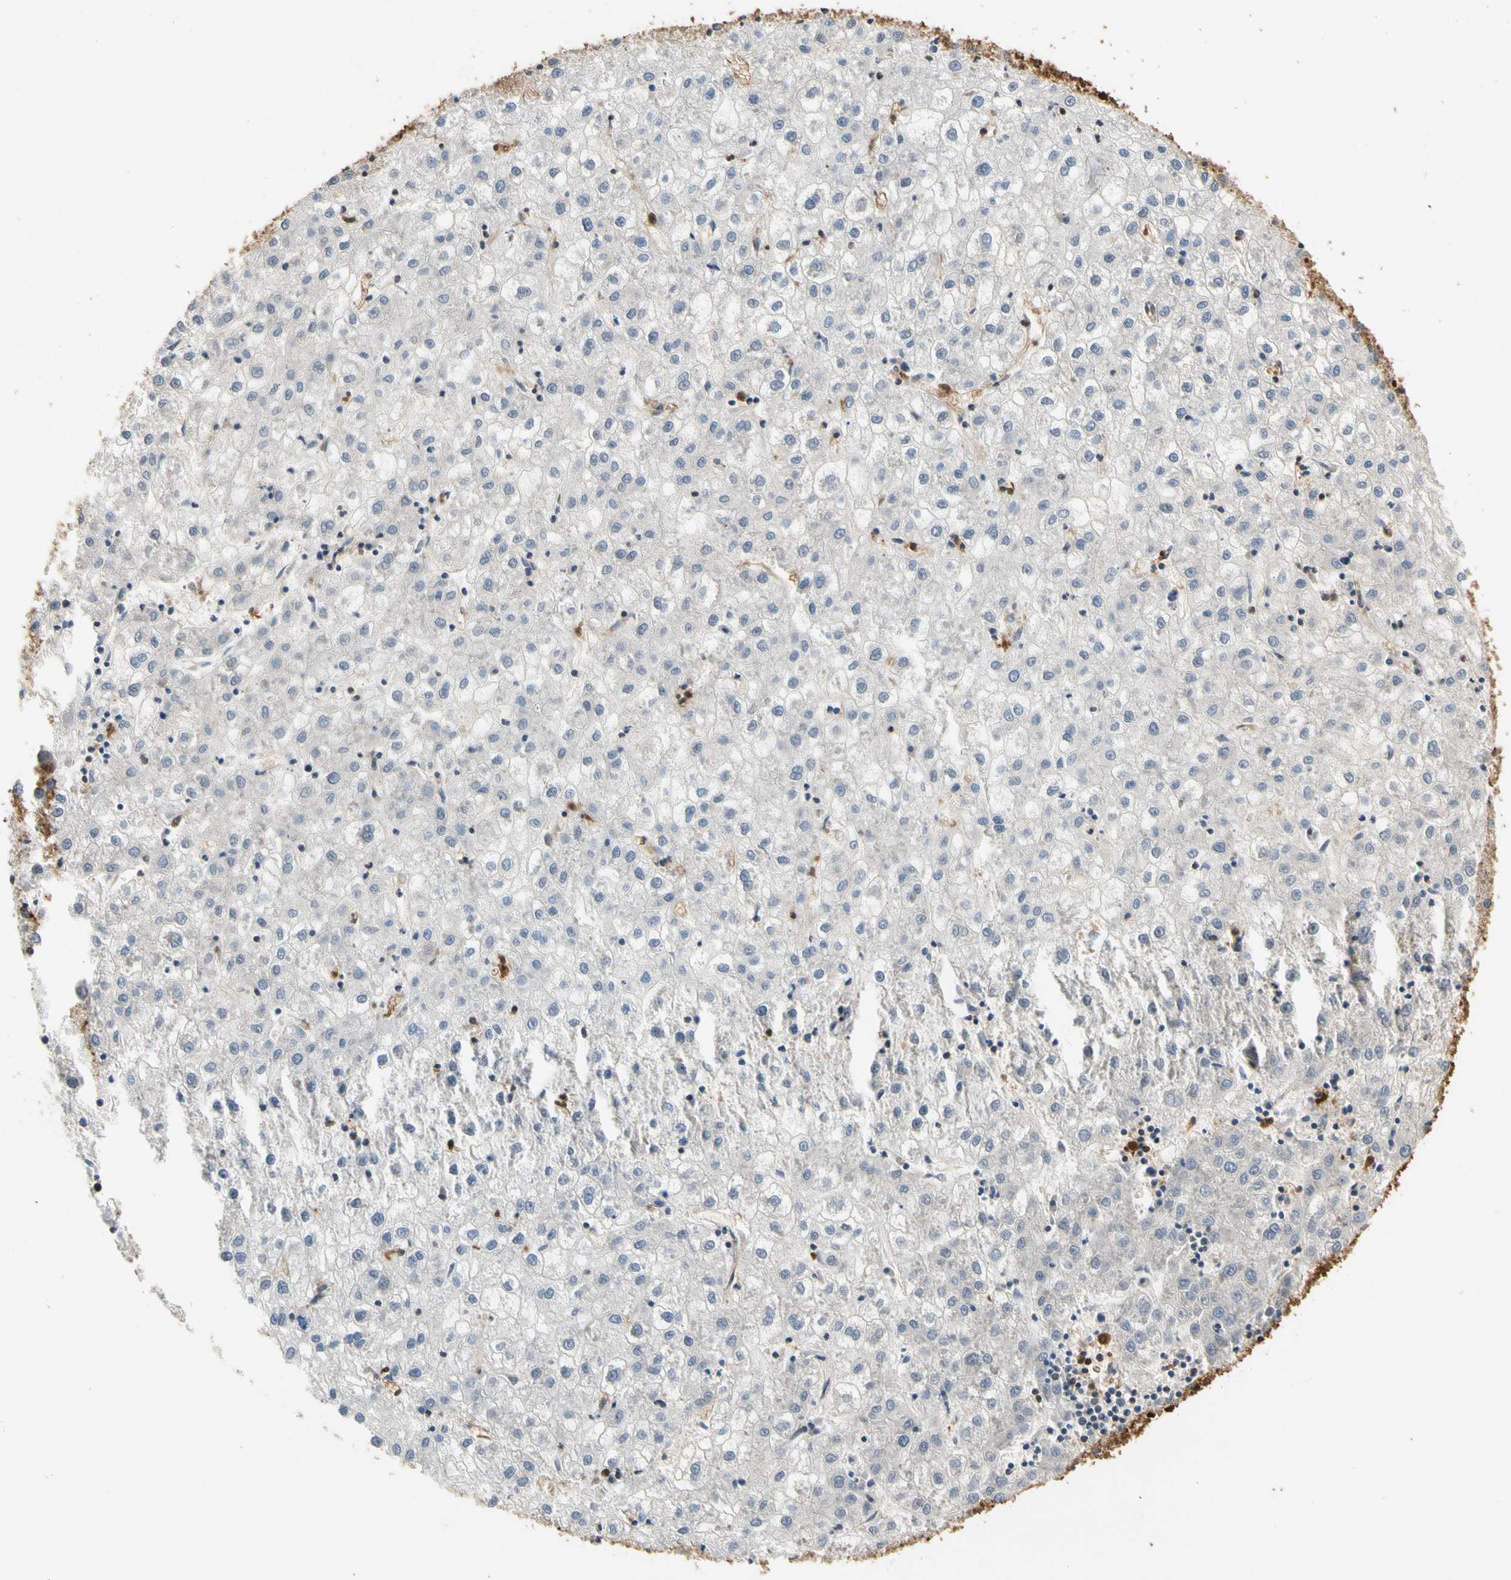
{"staining": {"intensity": "negative", "quantity": "none", "location": "none"}, "tissue": "liver cancer", "cell_type": "Tumor cells", "image_type": "cancer", "snomed": [{"axis": "morphology", "description": "Carcinoma, Hepatocellular, NOS"}, {"axis": "topography", "description": "Liver"}], "caption": "Micrograph shows no protein staining in tumor cells of liver cancer (hepatocellular carcinoma) tissue.", "gene": "S100A6", "patient": {"sex": "male", "age": 72}}